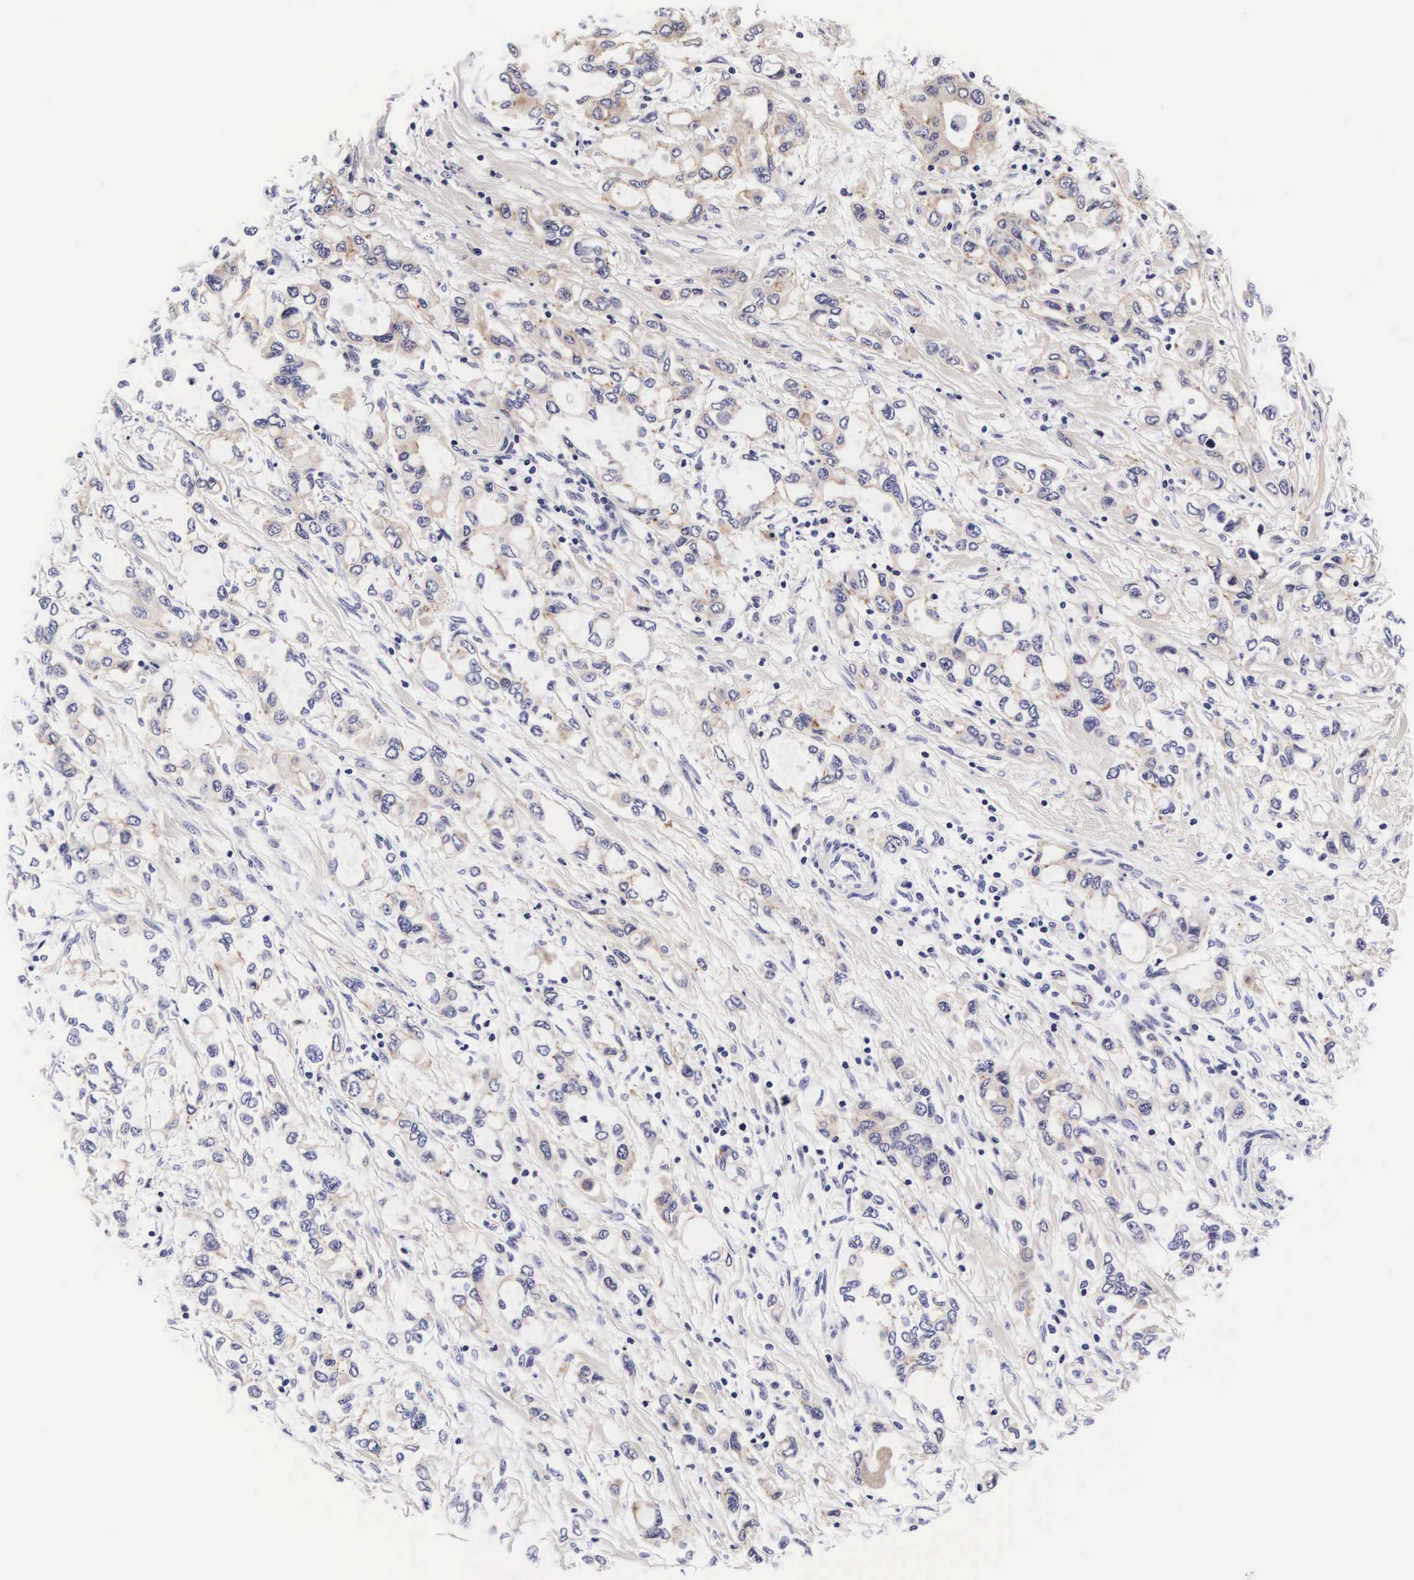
{"staining": {"intensity": "weak", "quantity": "<25%", "location": "cytoplasmic/membranous"}, "tissue": "pancreatic cancer", "cell_type": "Tumor cells", "image_type": "cancer", "snomed": [{"axis": "morphology", "description": "Adenocarcinoma, NOS"}, {"axis": "topography", "description": "Pancreas"}], "caption": "Tumor cells are negative for brown protein staining in pancreatic cancer.", "gene": "PHETA2", "patient": {"sex": "female", "age": 57}}